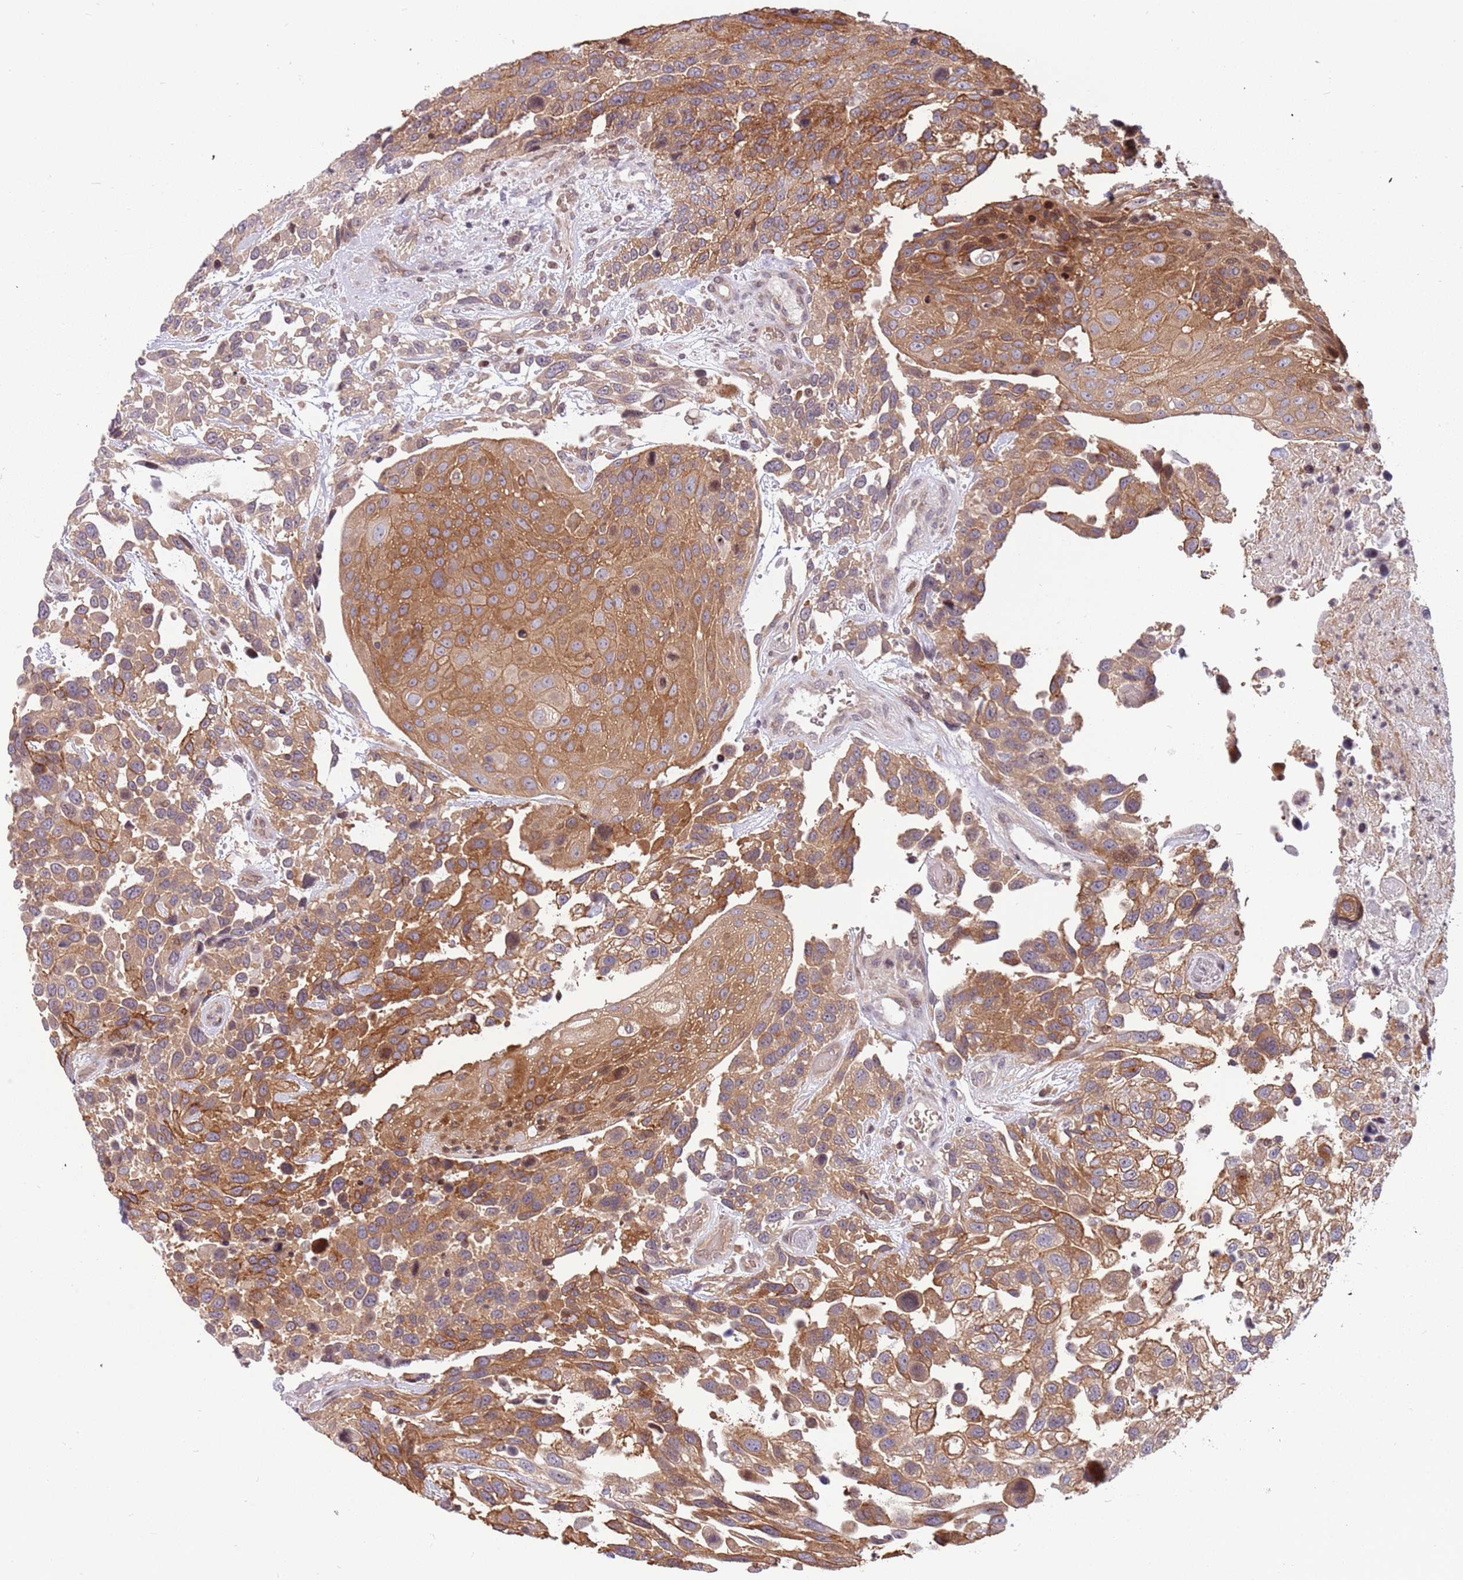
{"staining": {"intensity": "moderate", "quantity": ">75%", "location": "cytoplasmic/membranous"}, "tissue": "urothelial cancer", "cell_type": "Tumor cells", "image_type": "cancer", "snomed": [{"axis": "morphology", "description": "Urothelial carcinoma, High grade"}, {"axis": "topography", "description": "Urinary bladder"}], "caption": "Human urothelial cancer stained with a brown dye displays moderate cytoplasmic/membranous positive expression in about >75% of tumor cells.", "gene": "ARHGEF5", "patient": {"sex": "female", "age": 70}}